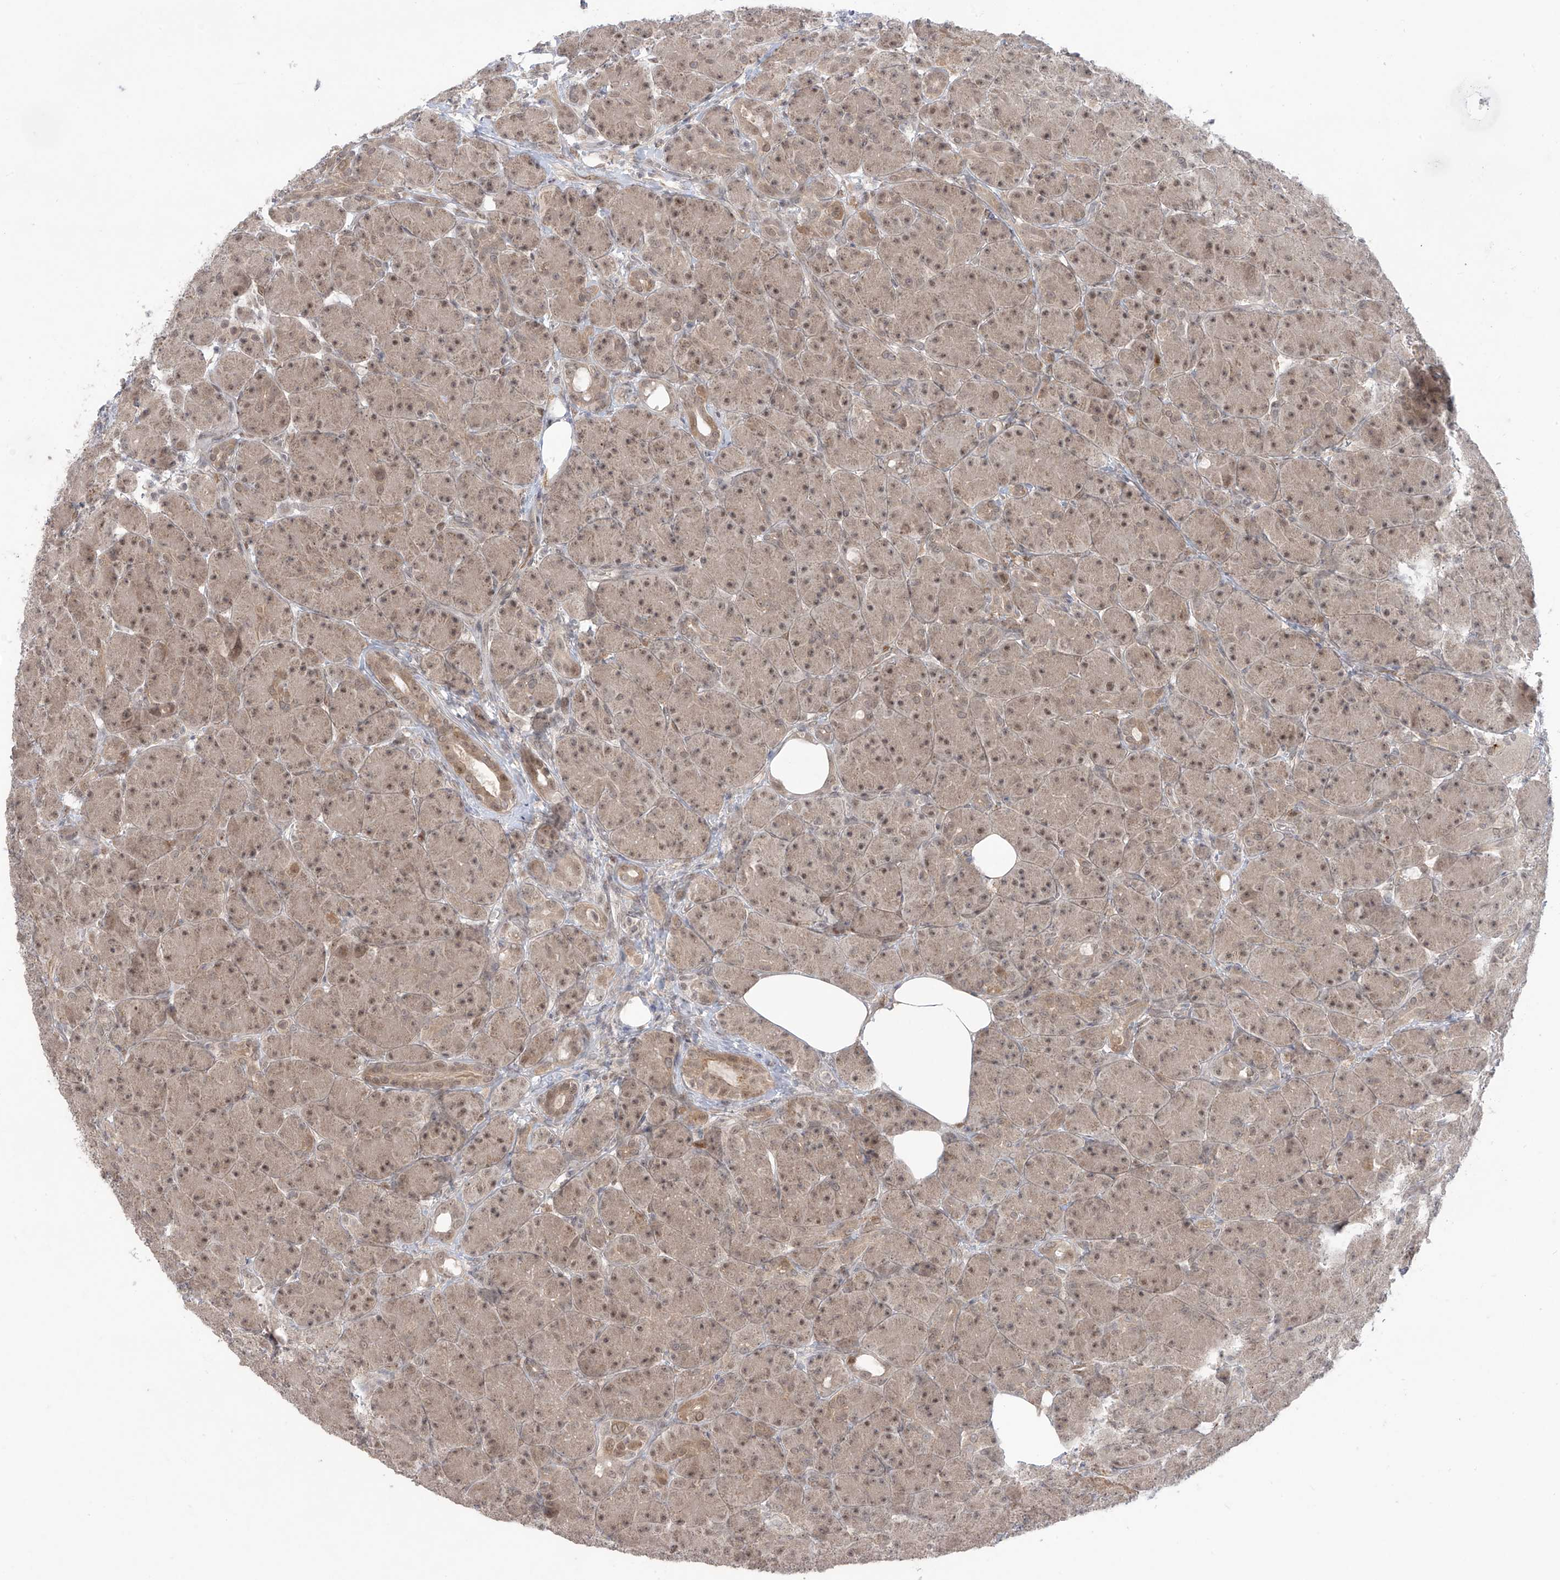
{"staining": {"intensity": "moderate", "quantity": ">75%", "location": "cytoplasmic/membranous,nuclear"}, "tissue": "pancreas", "cell_type": "Exocrine glandular cells", "image_type": "normal", "snomed": [{"axis": "morphology", "description": "Normal tissue, NOS"}, {"axis": "topography", "description": "Pancreas"}], "caption": "DAB (3,3'-diaminobenzidine) immunohistochemical staining of normal pancreas reveals moderate cytoplasmic/membranous,nuclear protein positivity in about >75% of exocrine glandular cells. (Stains: DAB (3,3'-diaminobenzidine) in brown, nuclei in blue, Microscopy: brightfield microscopy at high magnification).", "gene": "OGT", "patient": {"sex": "male", "age": 63}}